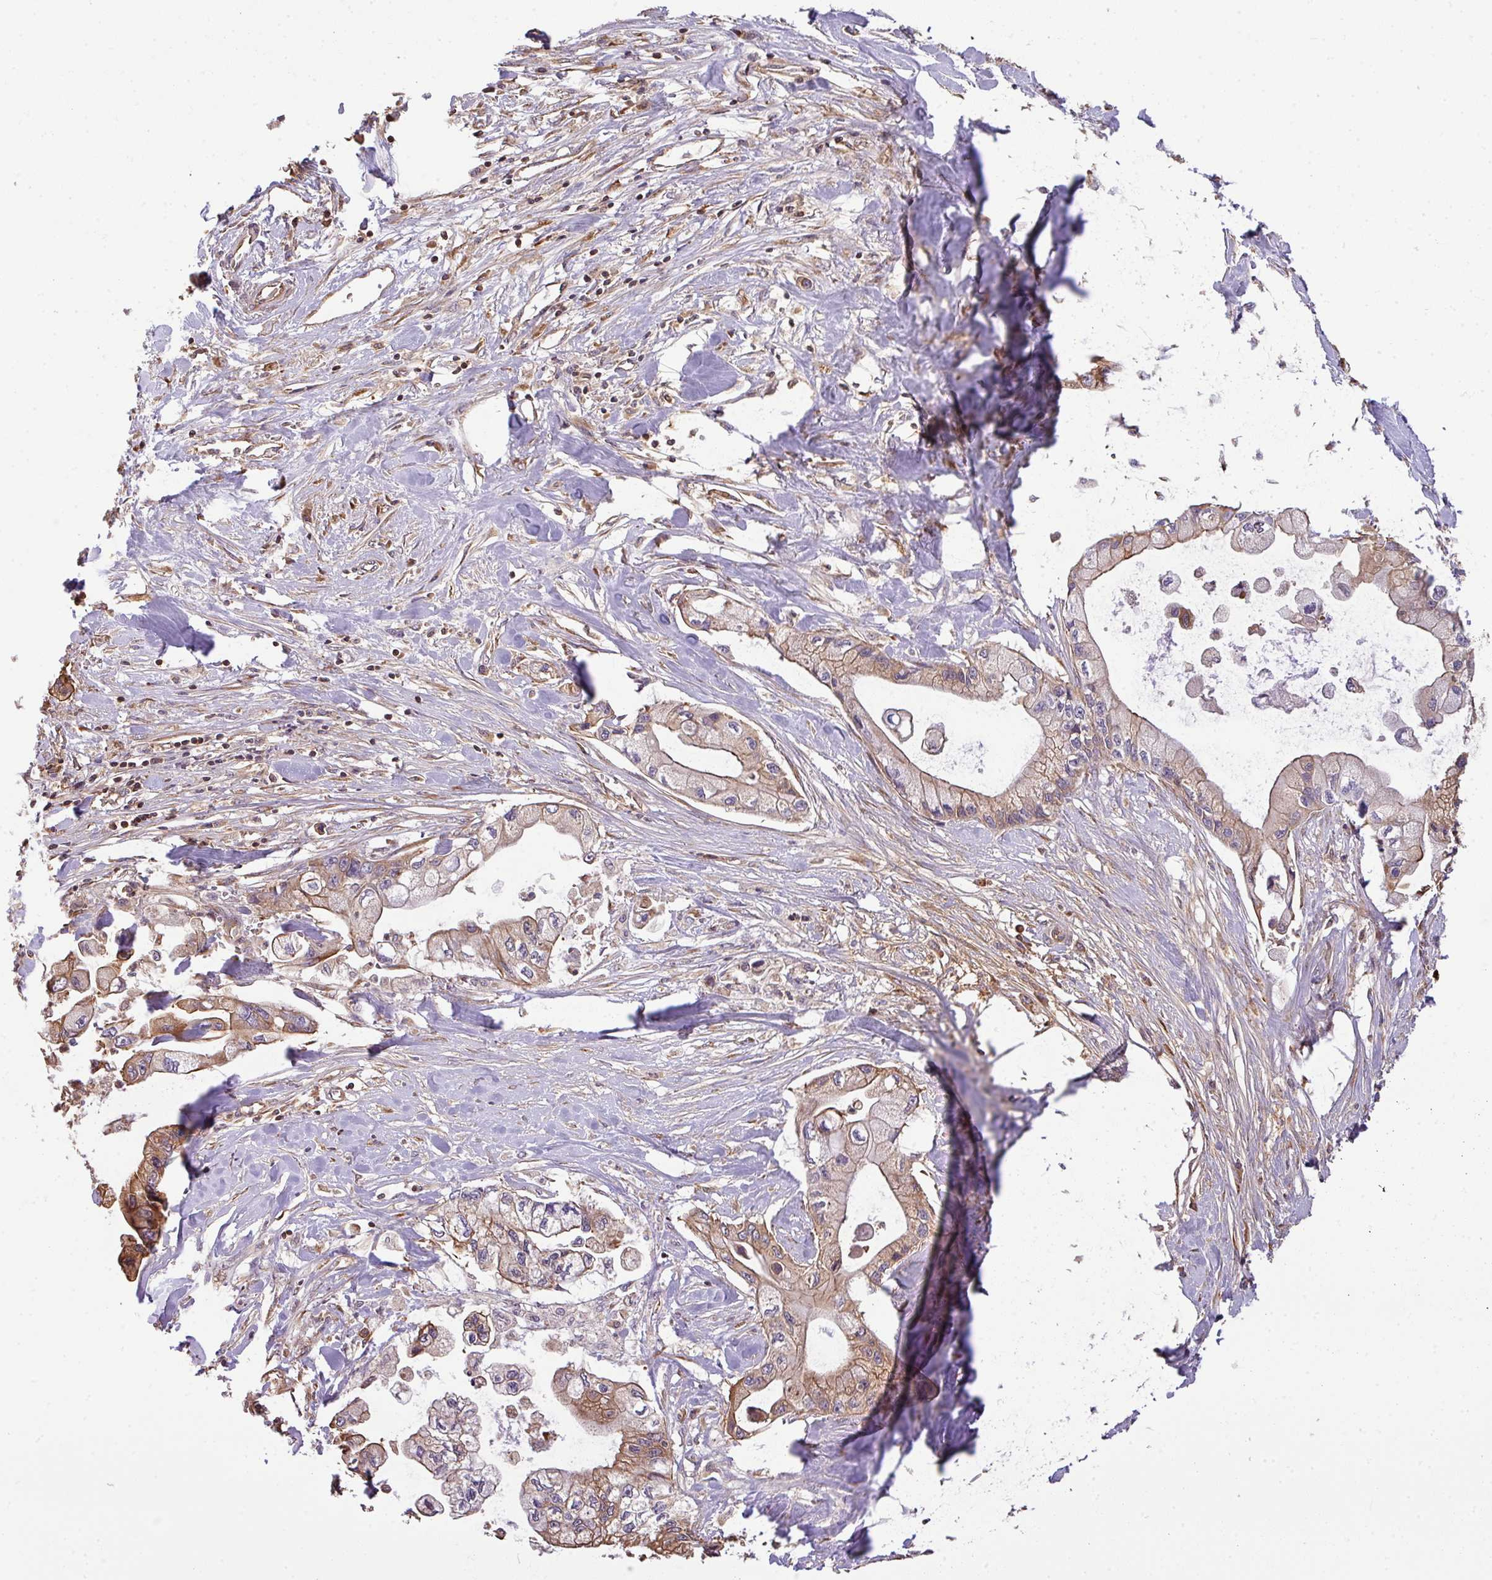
{"staining": {"intensity": "moderate", "quantity": ">75%", "location": "cytoplasmic/membranous"}, "tissue": "pancreatic cancer", "cell_type": "Tumor cells", "image_type": "cancer", "snomed": [{"axis": "morphology", "description": "Adenocarcinoma, NOS"}, {"axis": "topography", "description": "Pancreas"}], "caption": "Protein expression analysis of pancreatic cancer reveals moderate cytoplasmic/membranous expression in about >75% of tumor cells.", "gene": "VENTX", "patient": {"sex": "male", "age": 61}}